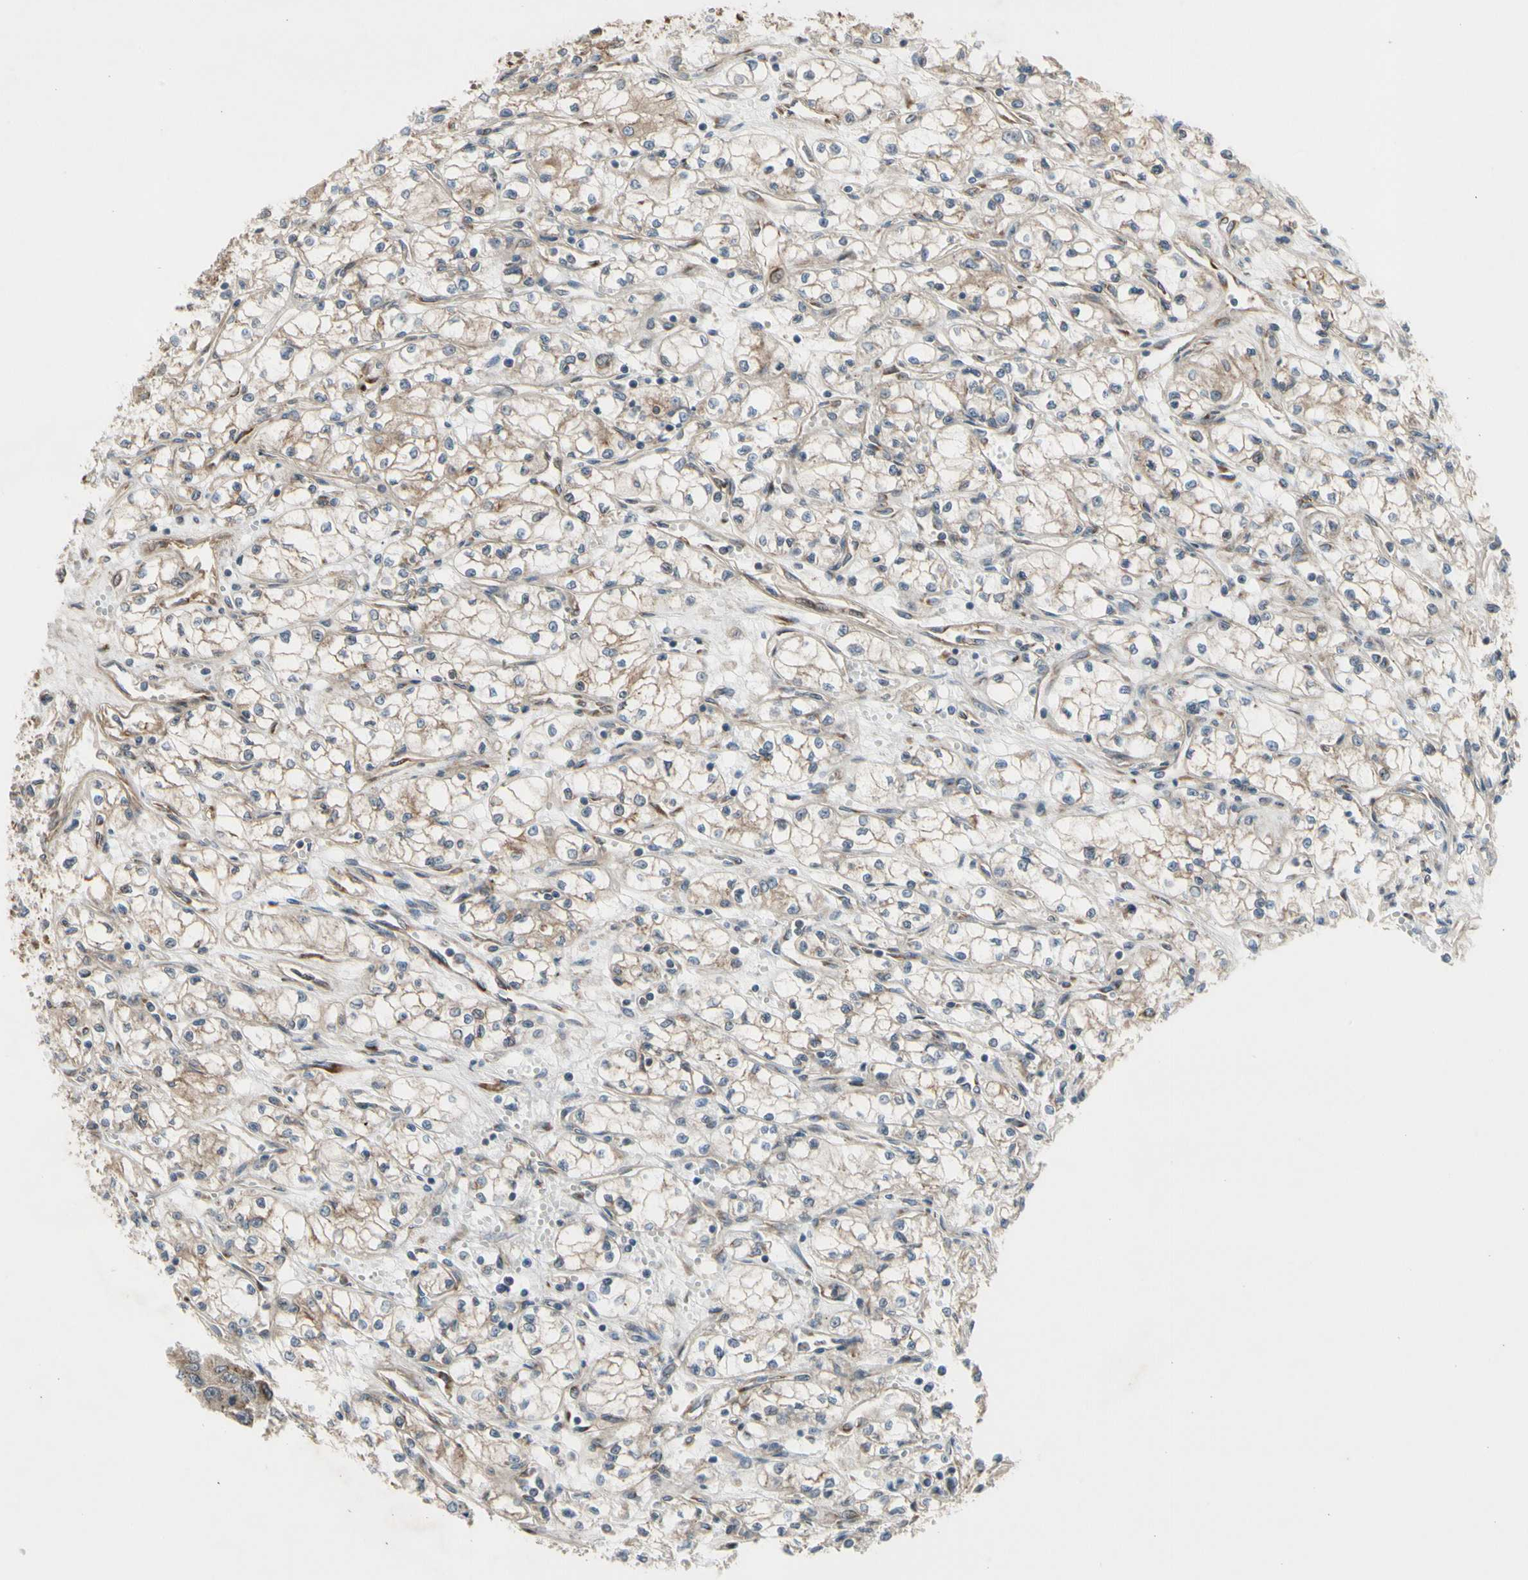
{"staining": {"intensity": "weak", "quantity": "25%-75%", "location": "cytoplasmic/membranous"}, "tissue": "renal cancer", "cell_type": "Tumor cells", "image_type": "cancer", "snomed": [{"axis": "morphology", "description": "Normal tissue, NOS"}, {"axis": "morphology", "description": "Adenocarcinoma, NOS"}, {"axis": "topography", "description": "Kidney"}], "caption": "A photomicrograph of human renal cancer (adenocarcinoma) stained for a protein demonstrates weak cytoplasmic/membranous brown staining in tumor cells.", "gene": "SLC39A9", "patient": {"sex": "male", "age": 59}}